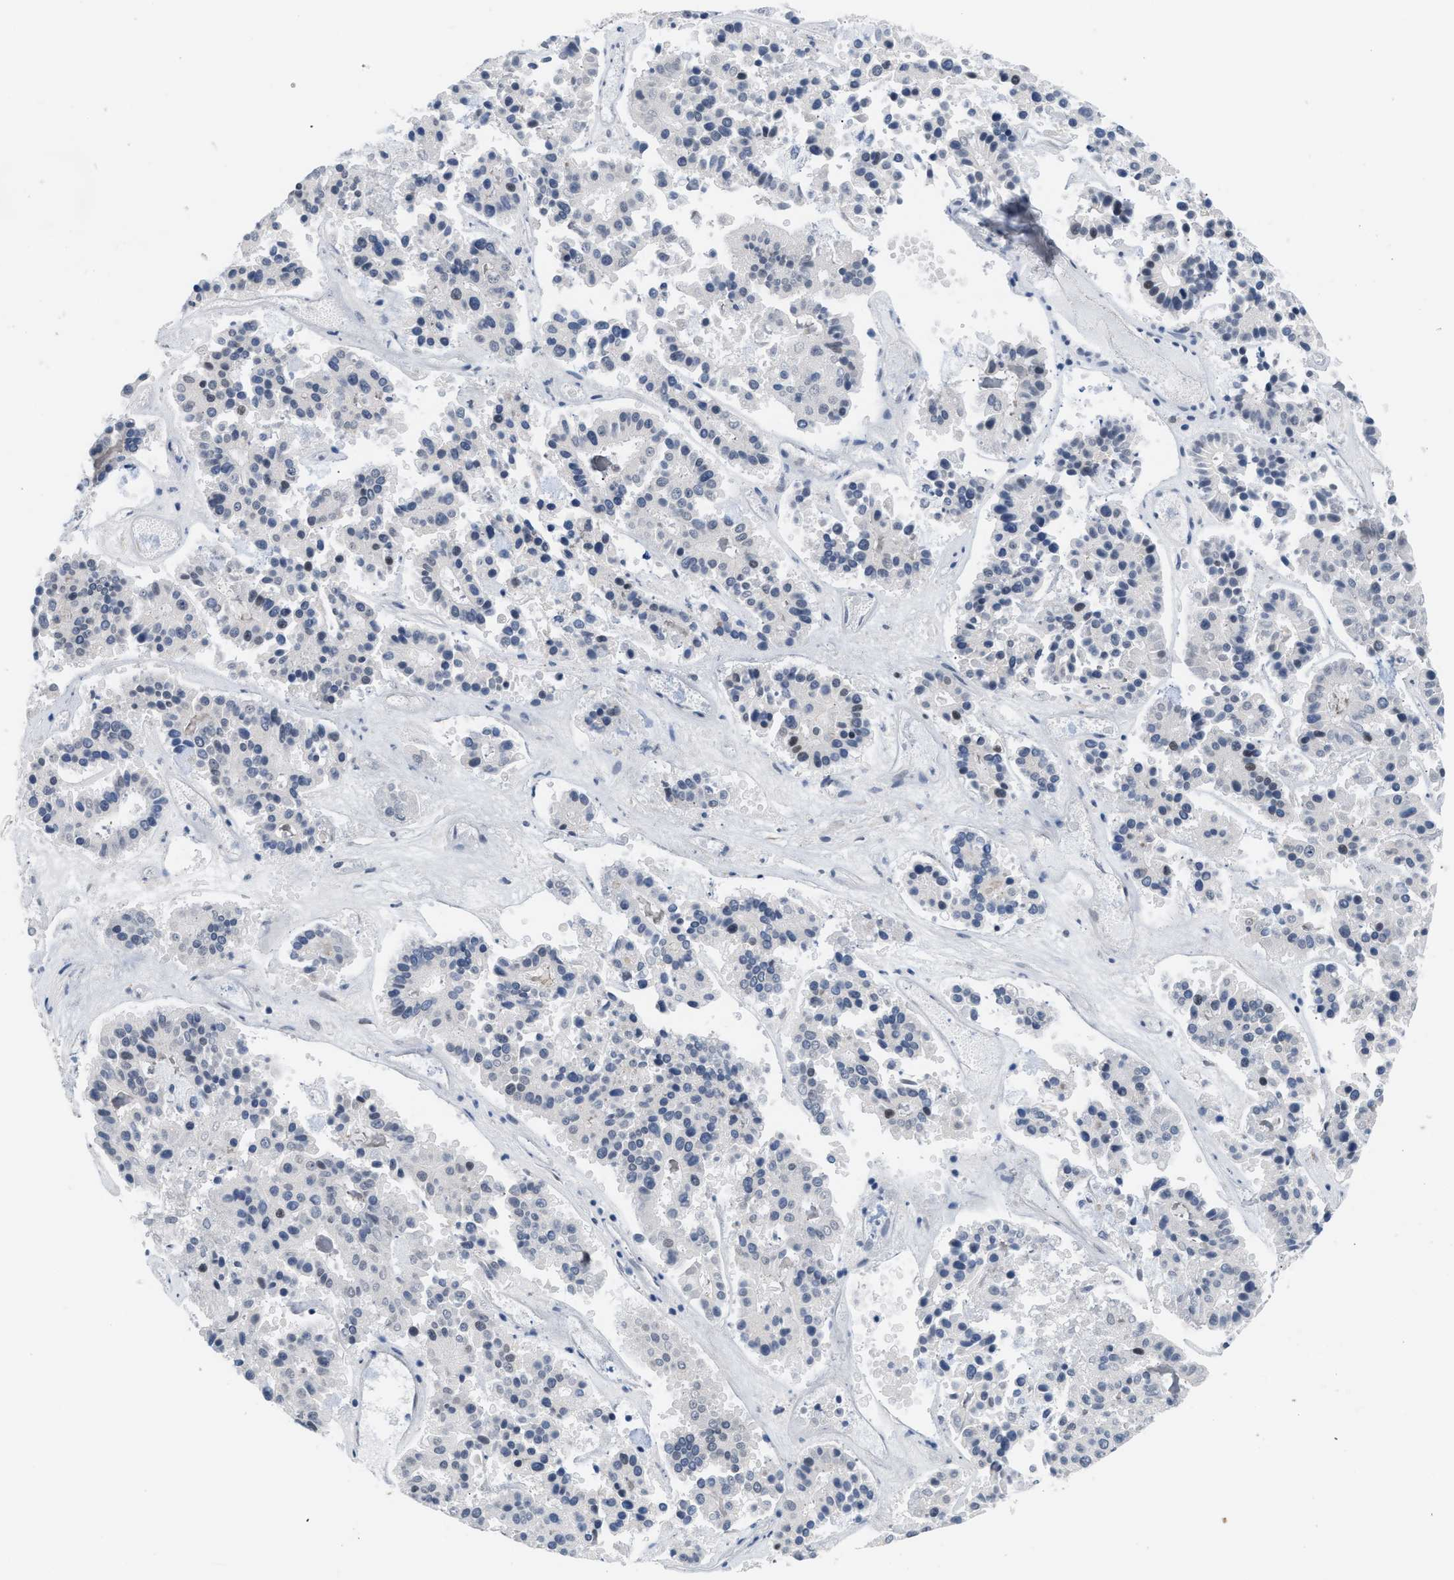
{"staining": {"intensity": "negative", "quantity": "none", "location": "none"}, "tissue": "pancreatic cancer", "cell_type": "Tumor cells", "image_type": "cancer", "snomed": [{"axis": "morphology", "description": "Adenocarcinoma, NOS"}, {"axis": "topography", "description": "Pancreas"}], "caption": "Immunohistochemistry (IHC) of adenocarcinoma (pancreatic) demonstrates no expression in tumor cells. (Stains: DAB (3,3'-diaminobenzidine) IHC with hematoxylin counter stain, Microscopy: brightfield microscopy at high magnification).", "gene": "TXNRD3", "patient": {"sex": "male", "age": 50}}